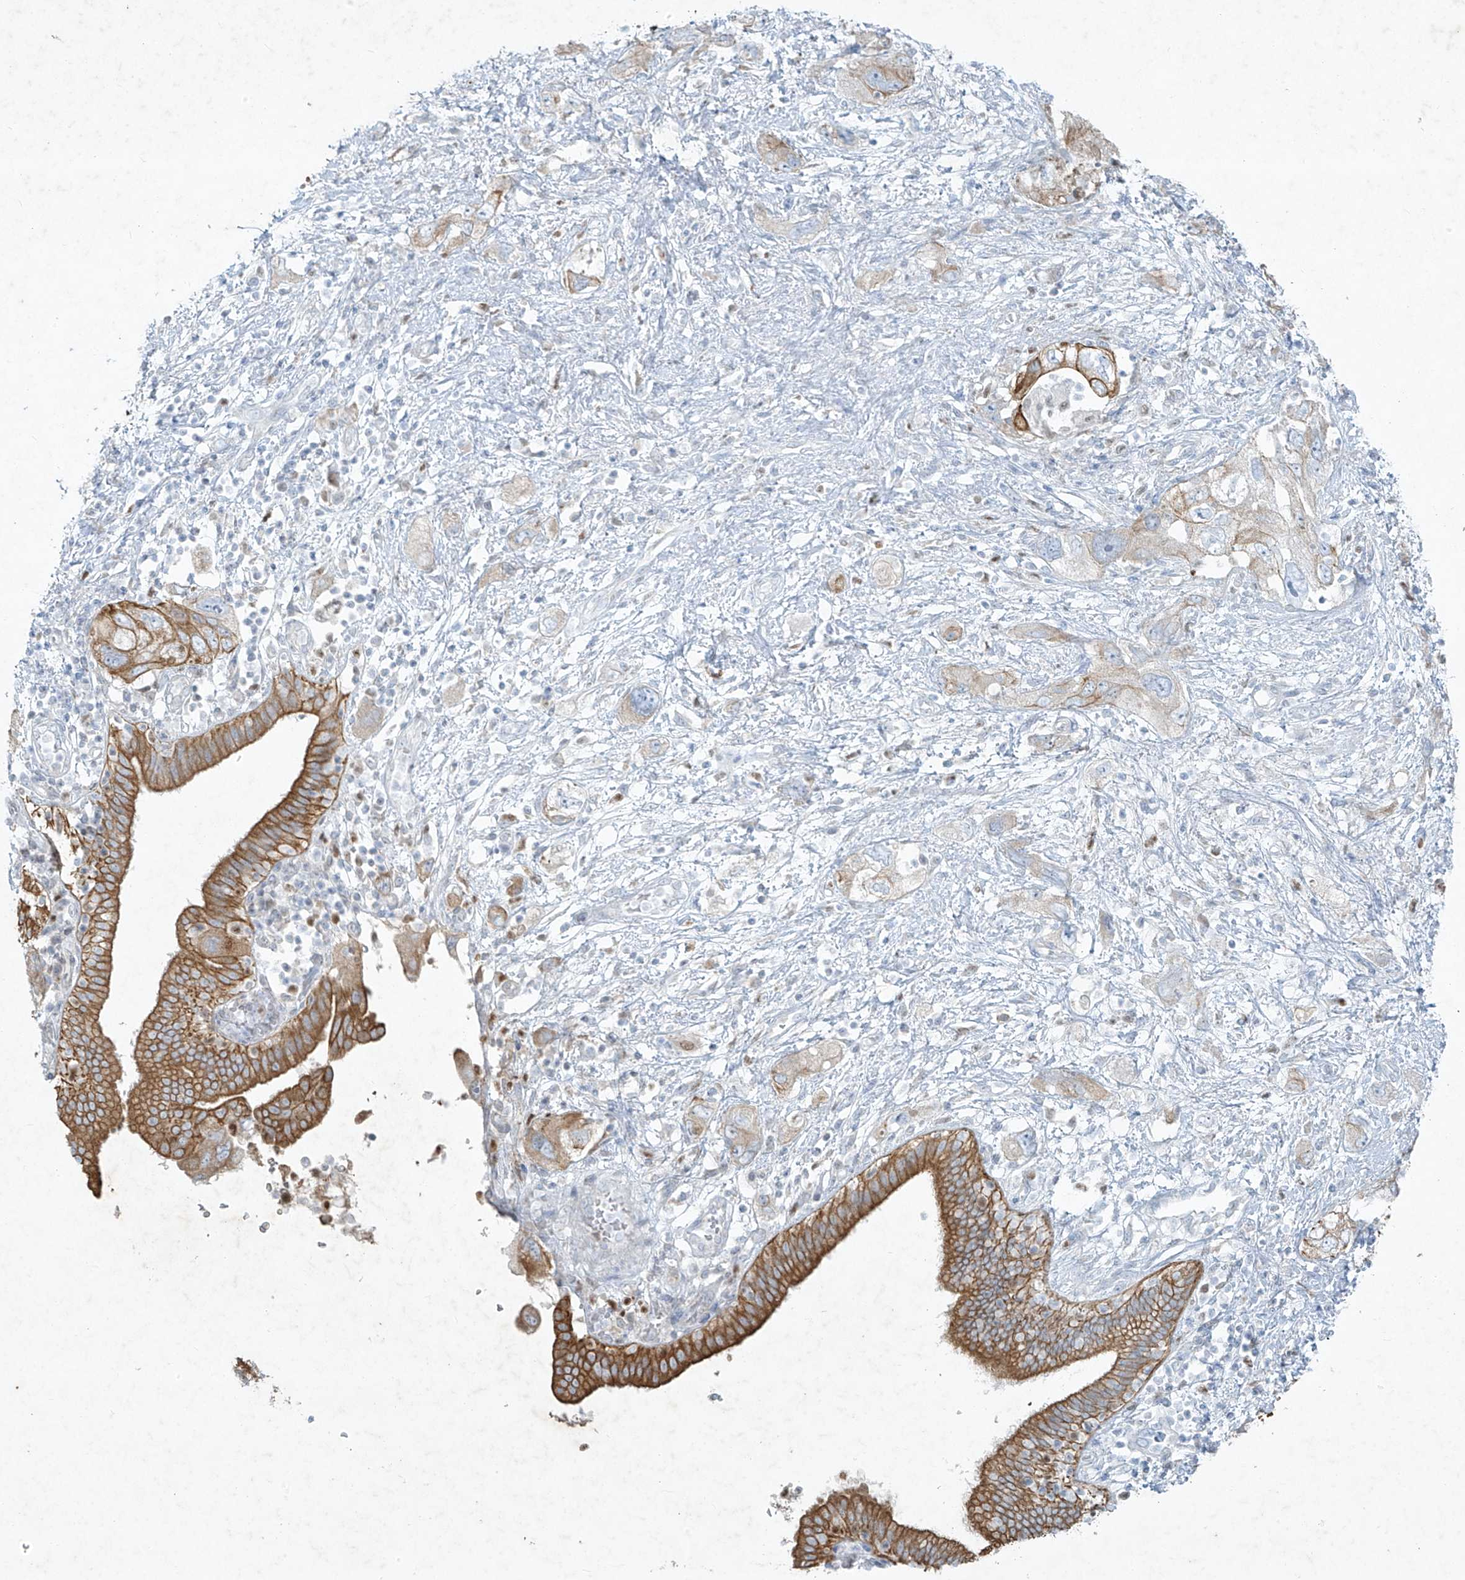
{"staining": {"intensity": "moderate", "quantity": ">75%", "location": "cytoplasmic/membranous"}, "tissue": "pancreatic cancer", "cell_type": "Tumor cells", "image_type": "cancer", "snomed": [{"axis": "morphology", "description": "Adenocarcinoma, NOS"}, {"axis": "topography", "description": "Pancreas"}], "caption": "A brown stain shows moderate cytoplasmic/membranous positivity of a protein in pancreatic adenocarcinoma tumor cells.", "gene": "TUBE1", "patient": {"sex": "female", "age": 73}}